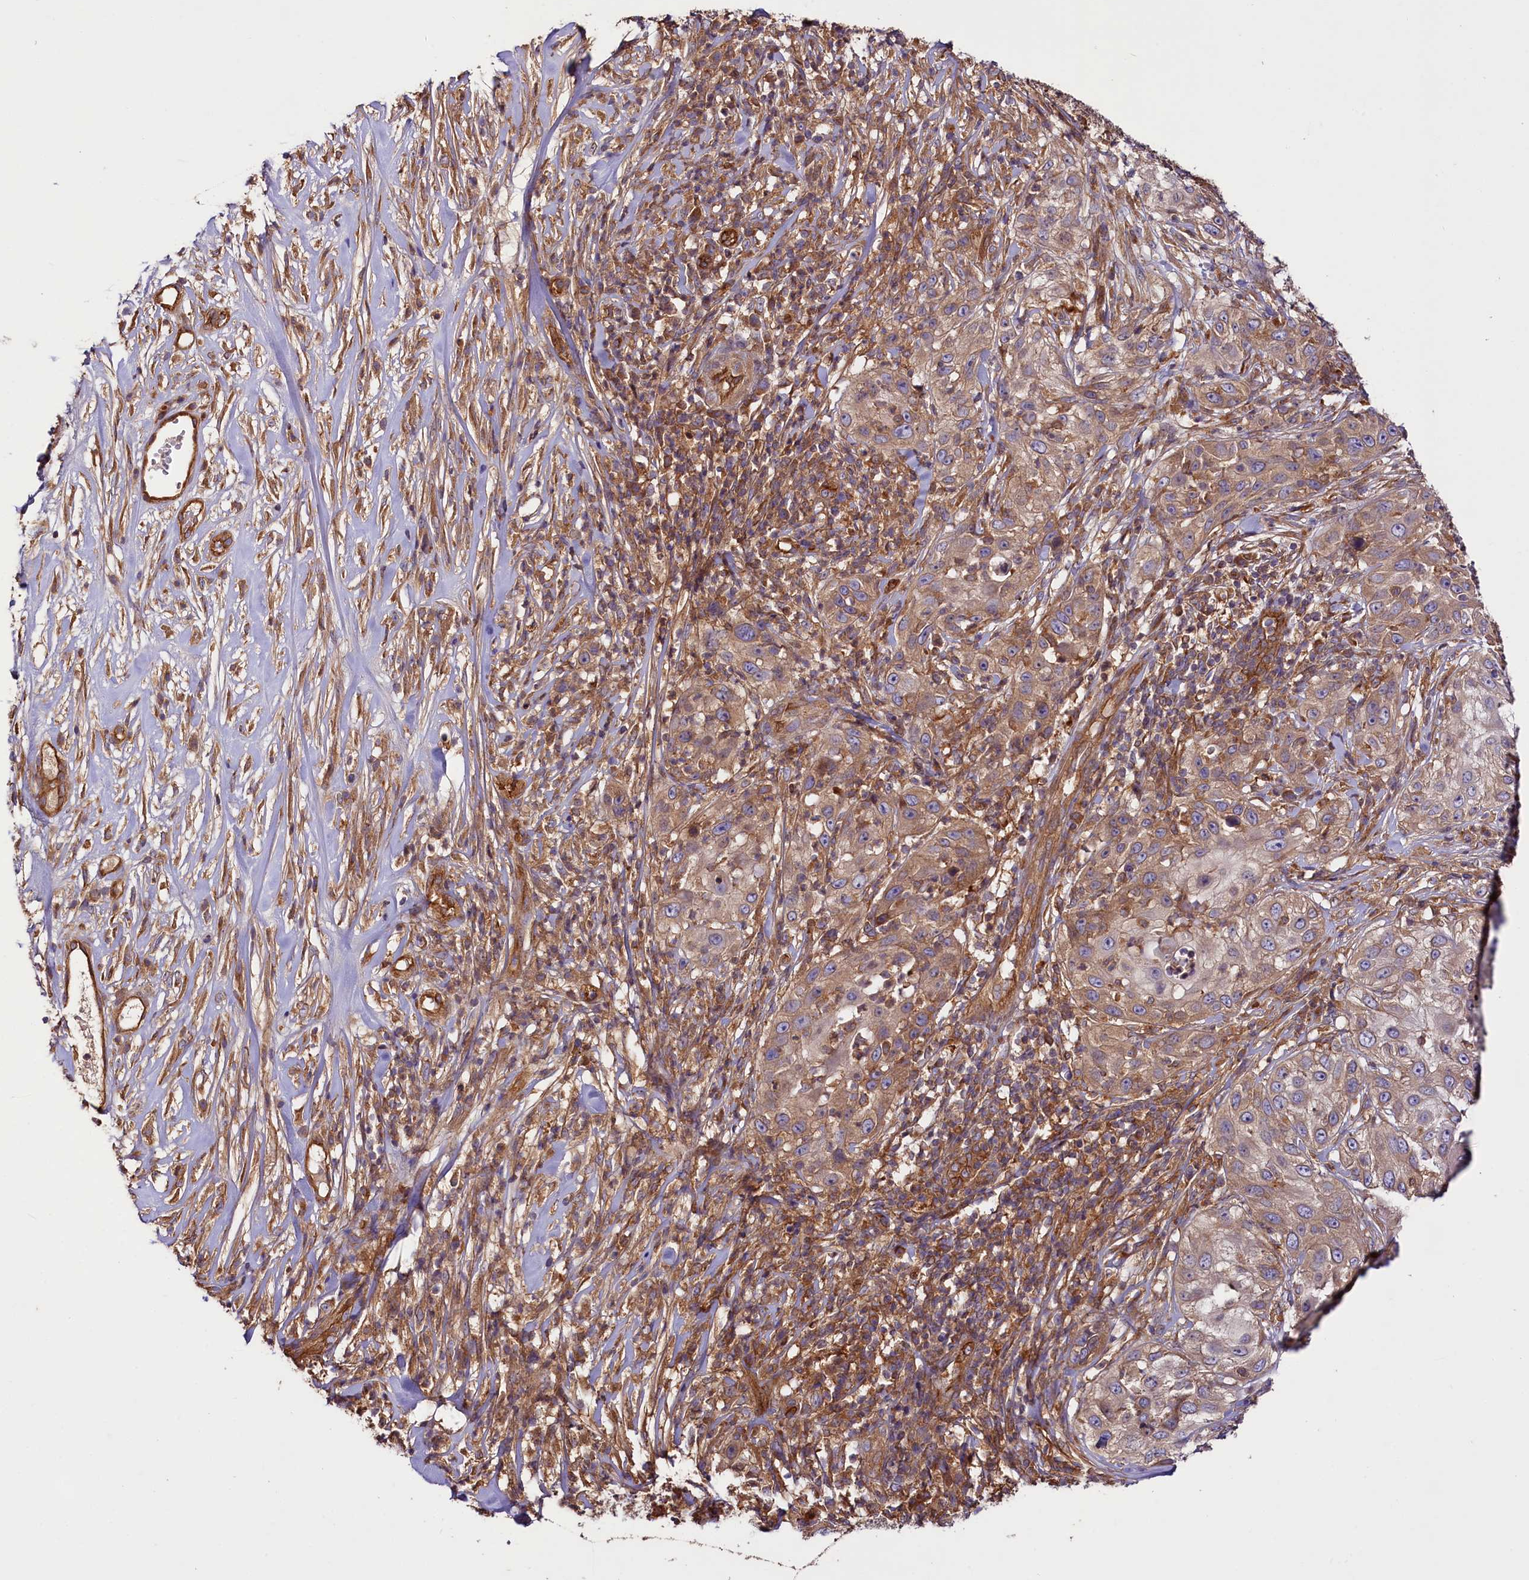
{"staining": {"intensity": "weak", "quantity": ">75%", "location": "cytoplasmic/membranous"}, "tissue": "skin cancer", "cell_type": "Tumor cells", "image_type": "cancer", "snomed": [{"axis": "morphology", "description": "Squamous cell carcinoma, NOS"}, {"axis": "topography", "description": "Skin"}], "caption": "Tumor cells reveal weak cytoplasmic/membranous positivity in about >75% of cells in skin cancer.", "gene": "CEP295", "patient": {"sex": "female", "age": 44}}